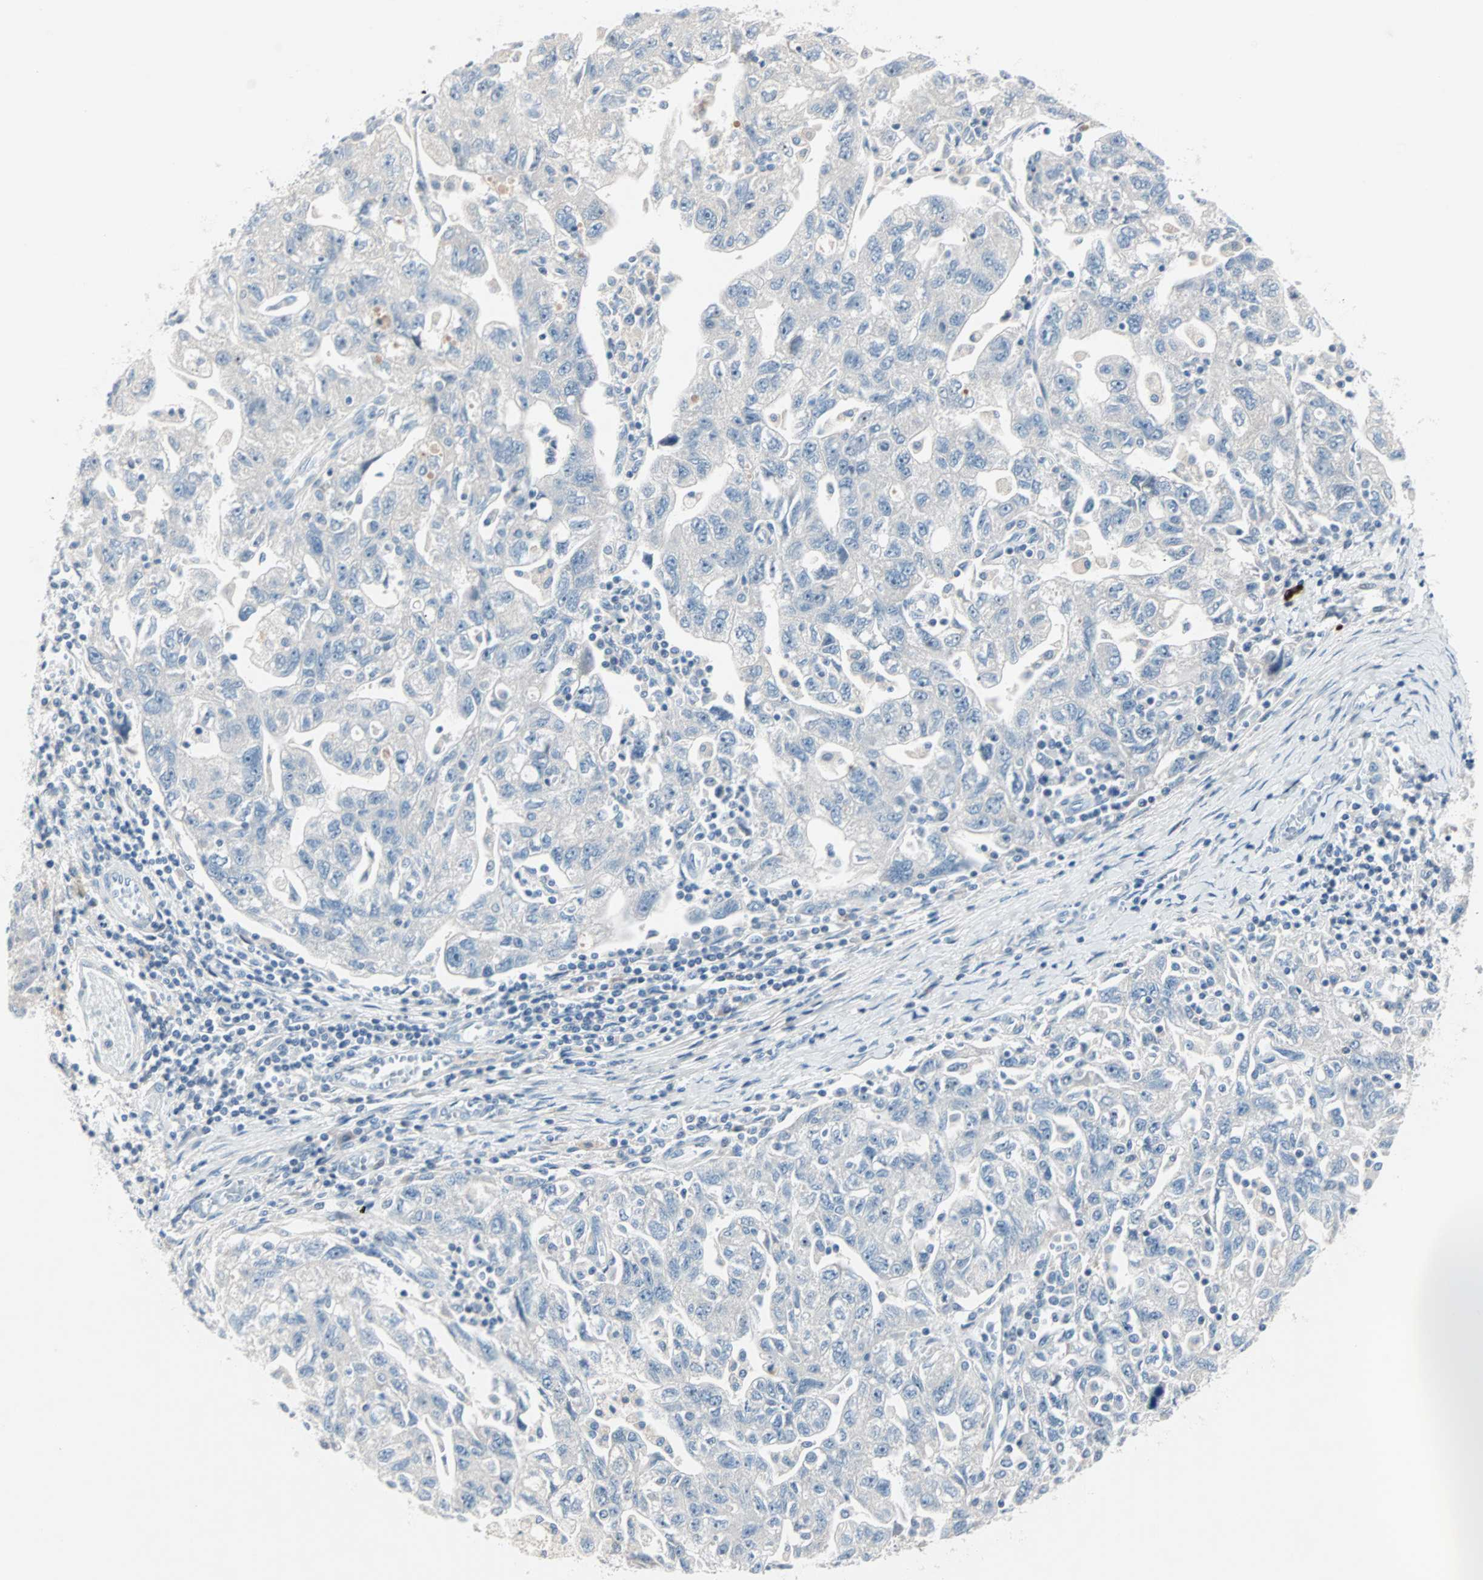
{"staining": {"intensity": "negative", "quantity": "none", "location": "none"}, "tissue": "ovarian cancer", "cell_type": "Tumor cells", "image_type": "cancer", "snomed": [{"axis": "morphology", "description": "Carcinoma, NOS"}, {"axis": "morphology", "description": "Cystadenocarcinoma, serous, NOS"}, {"axis": "topography", "description": "Ovary"}], "caption": "The image shows no staining of tumor cells in ovarian cancer.", "gene": "NEFH", "patient": {"sex": "female", "age": 69}}